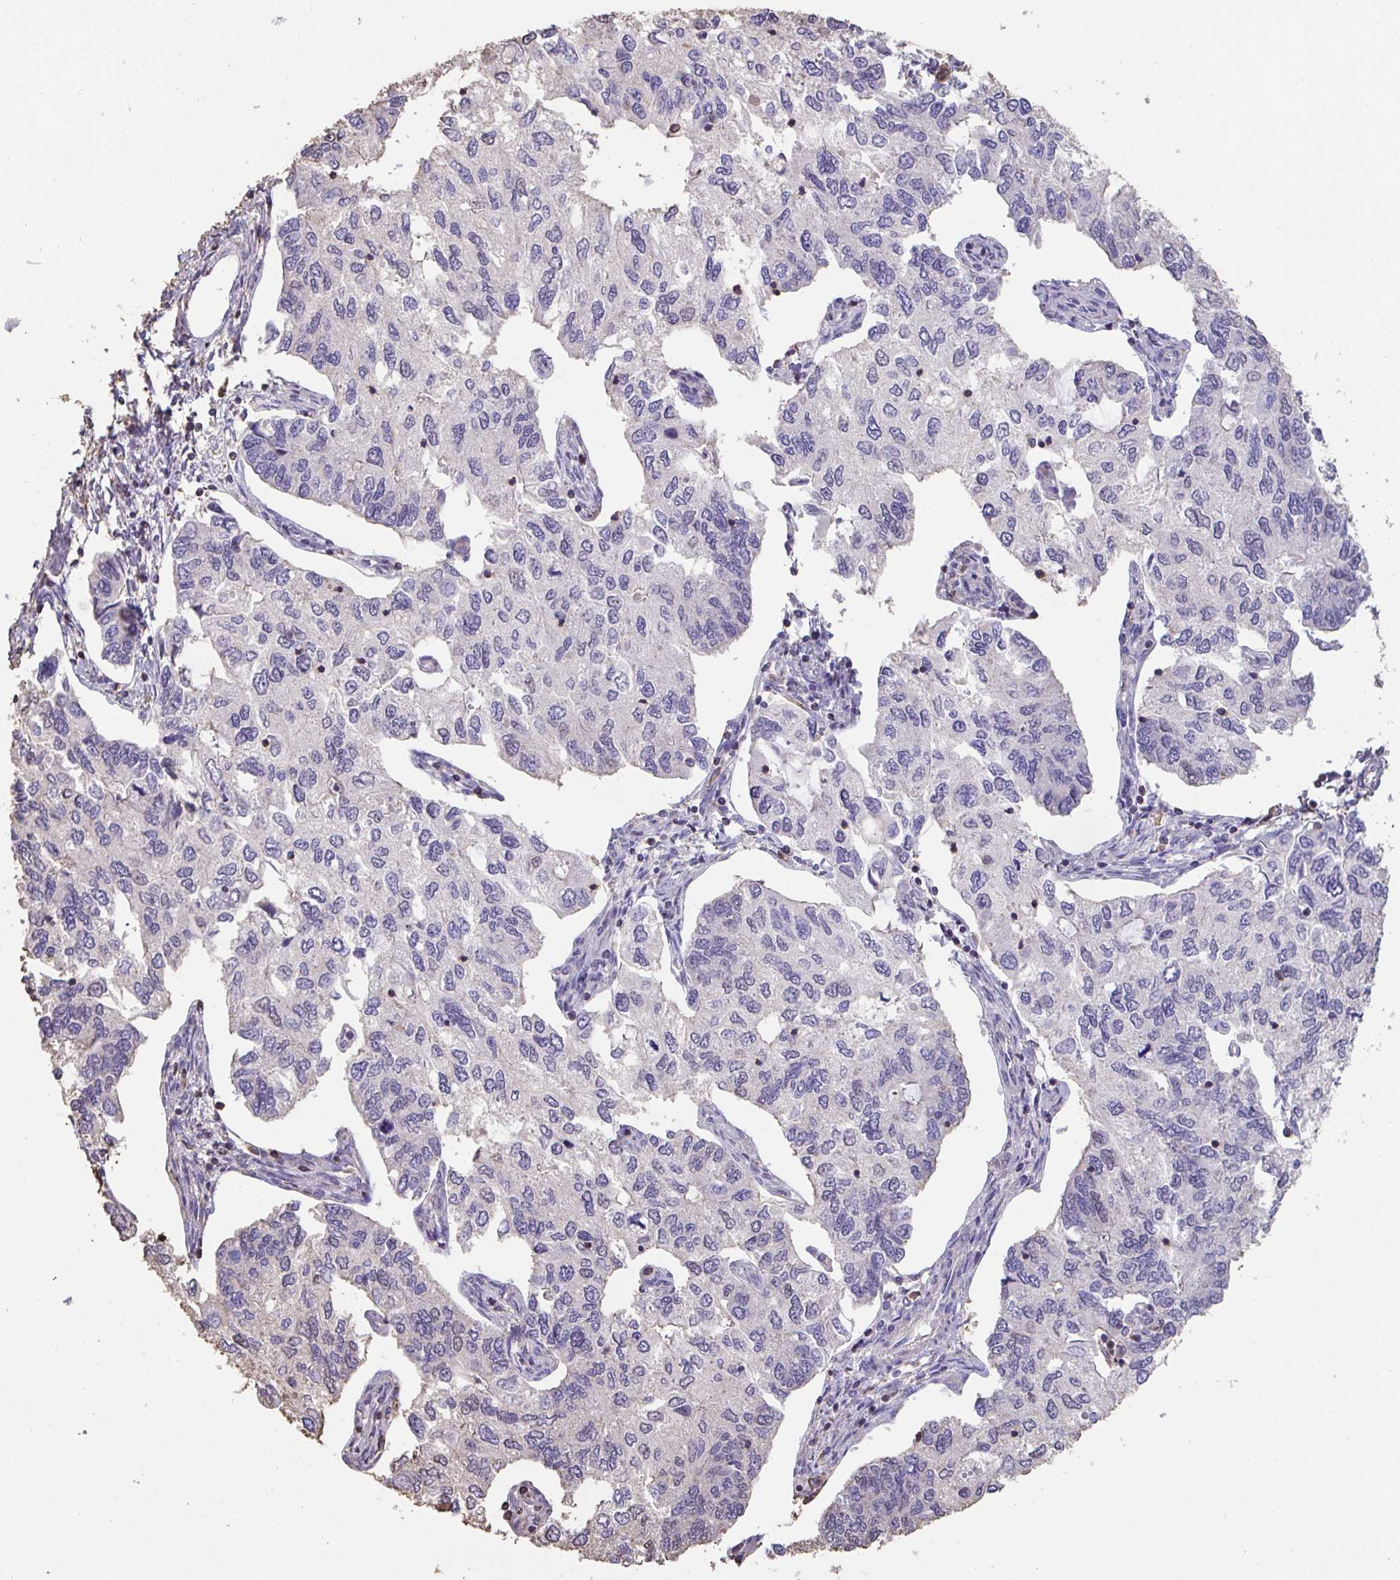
{"staining": {"intensity": "negative", "quantity": "none", "location": "none"}, "tissue": "endometrial cancer", "cell_type": "Tumor cells", "image_type": "cancer", "snomed": [{"axis": "morphology", "description": "Carcinoma, NOS"}, {"axis": "topography", "description": "Uterus"}], "caption": "A micrograph of human endometrial carcinoma is negative for staining in tumor cells.", "gene": "IL23R", "patient": {"sex": "female", "age": 76}}